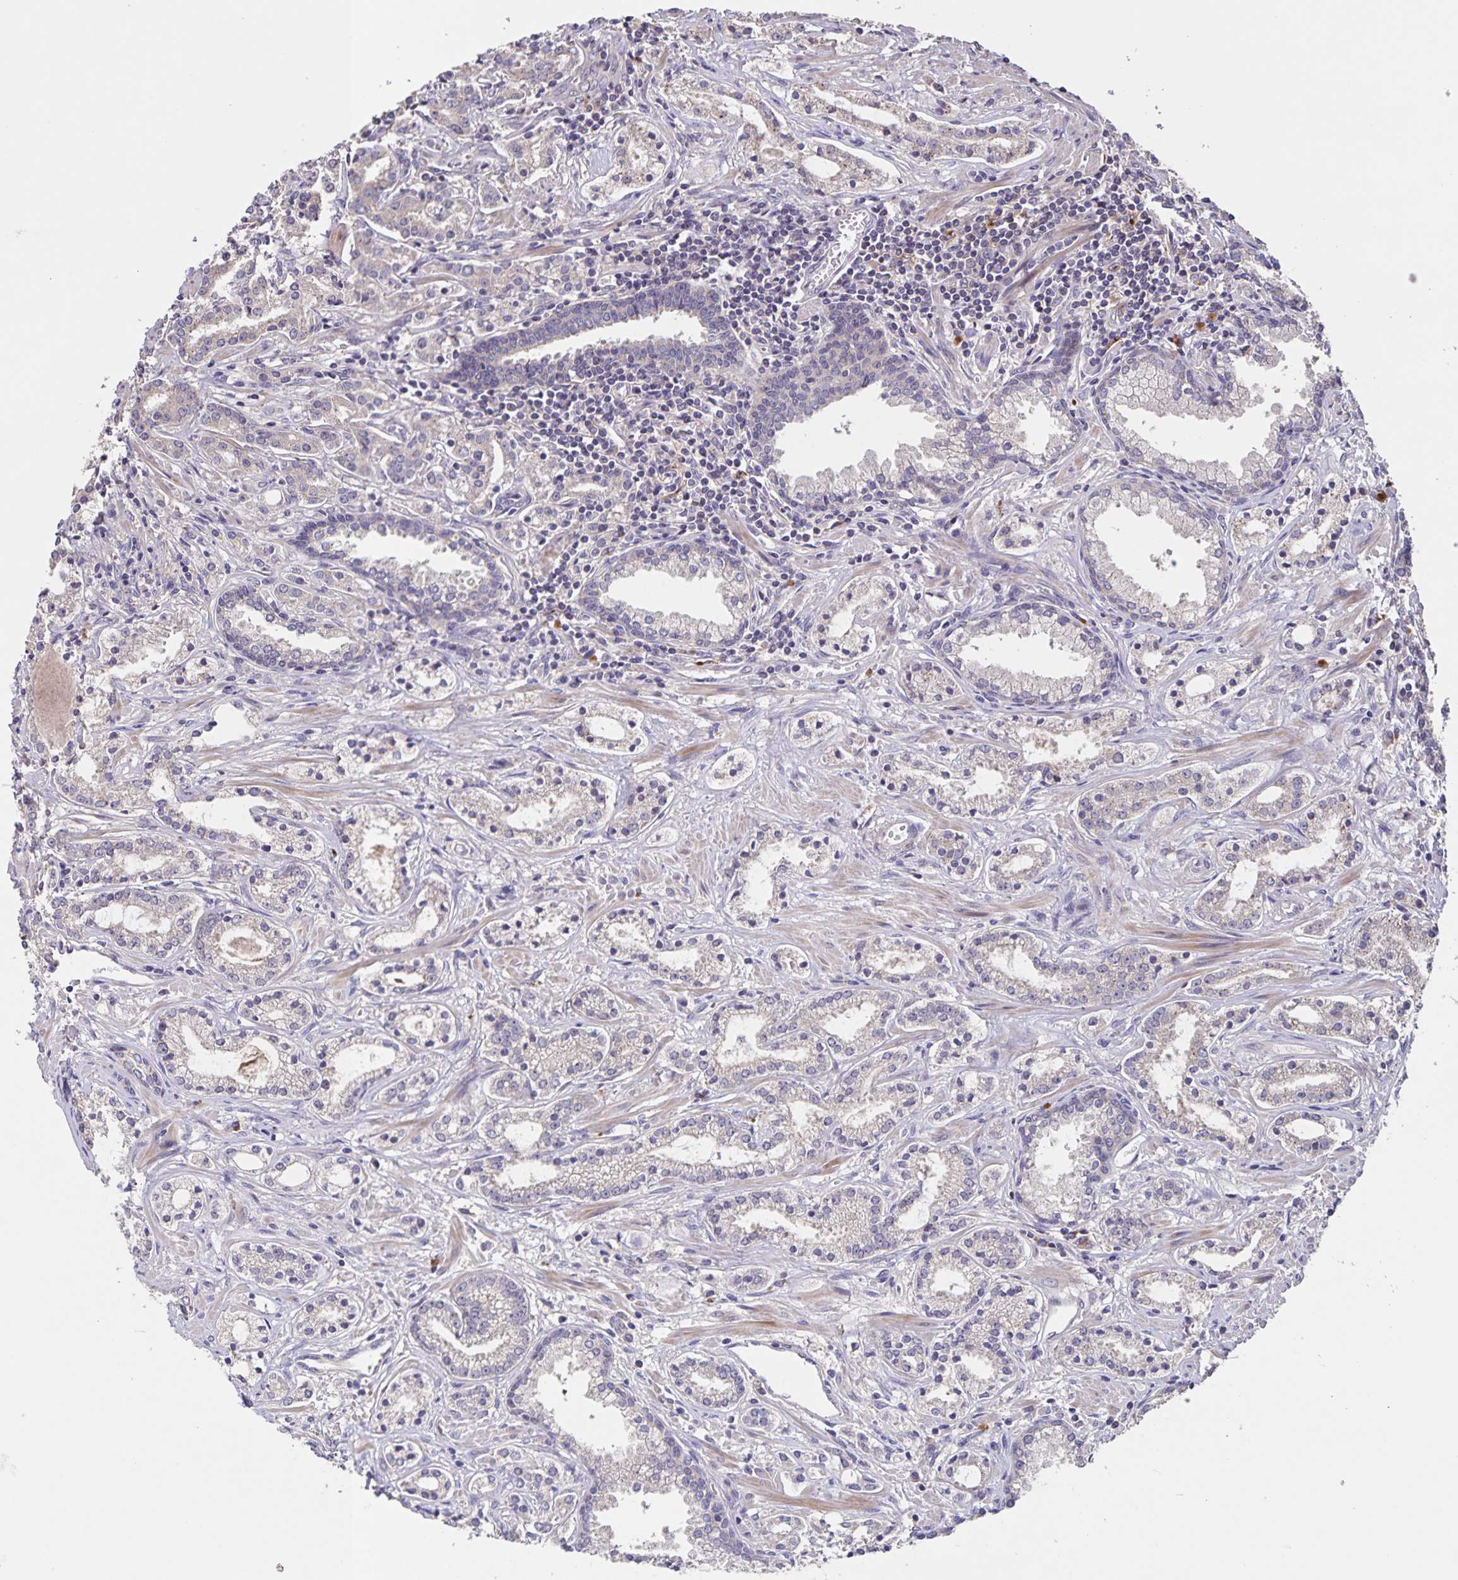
{"staining": {"intensity": "negative", "quantity": "none", "location": "none"}, "tissue": "prostate cancer", "cell_type": "Tumor cells", "image_type": "cancer", "snomed": [{"axis": "morphology", "description": "Adenocarcinoma, Medium grade"}, {"axis": "topography", "description": "Prostate"}], "caption": "Prostate cancer stained for a protein using immunohistochemistry exhibits no positivity tumor cells.", "gene": "FBXL16", "patient": {"sex": "male", "age": 57}}